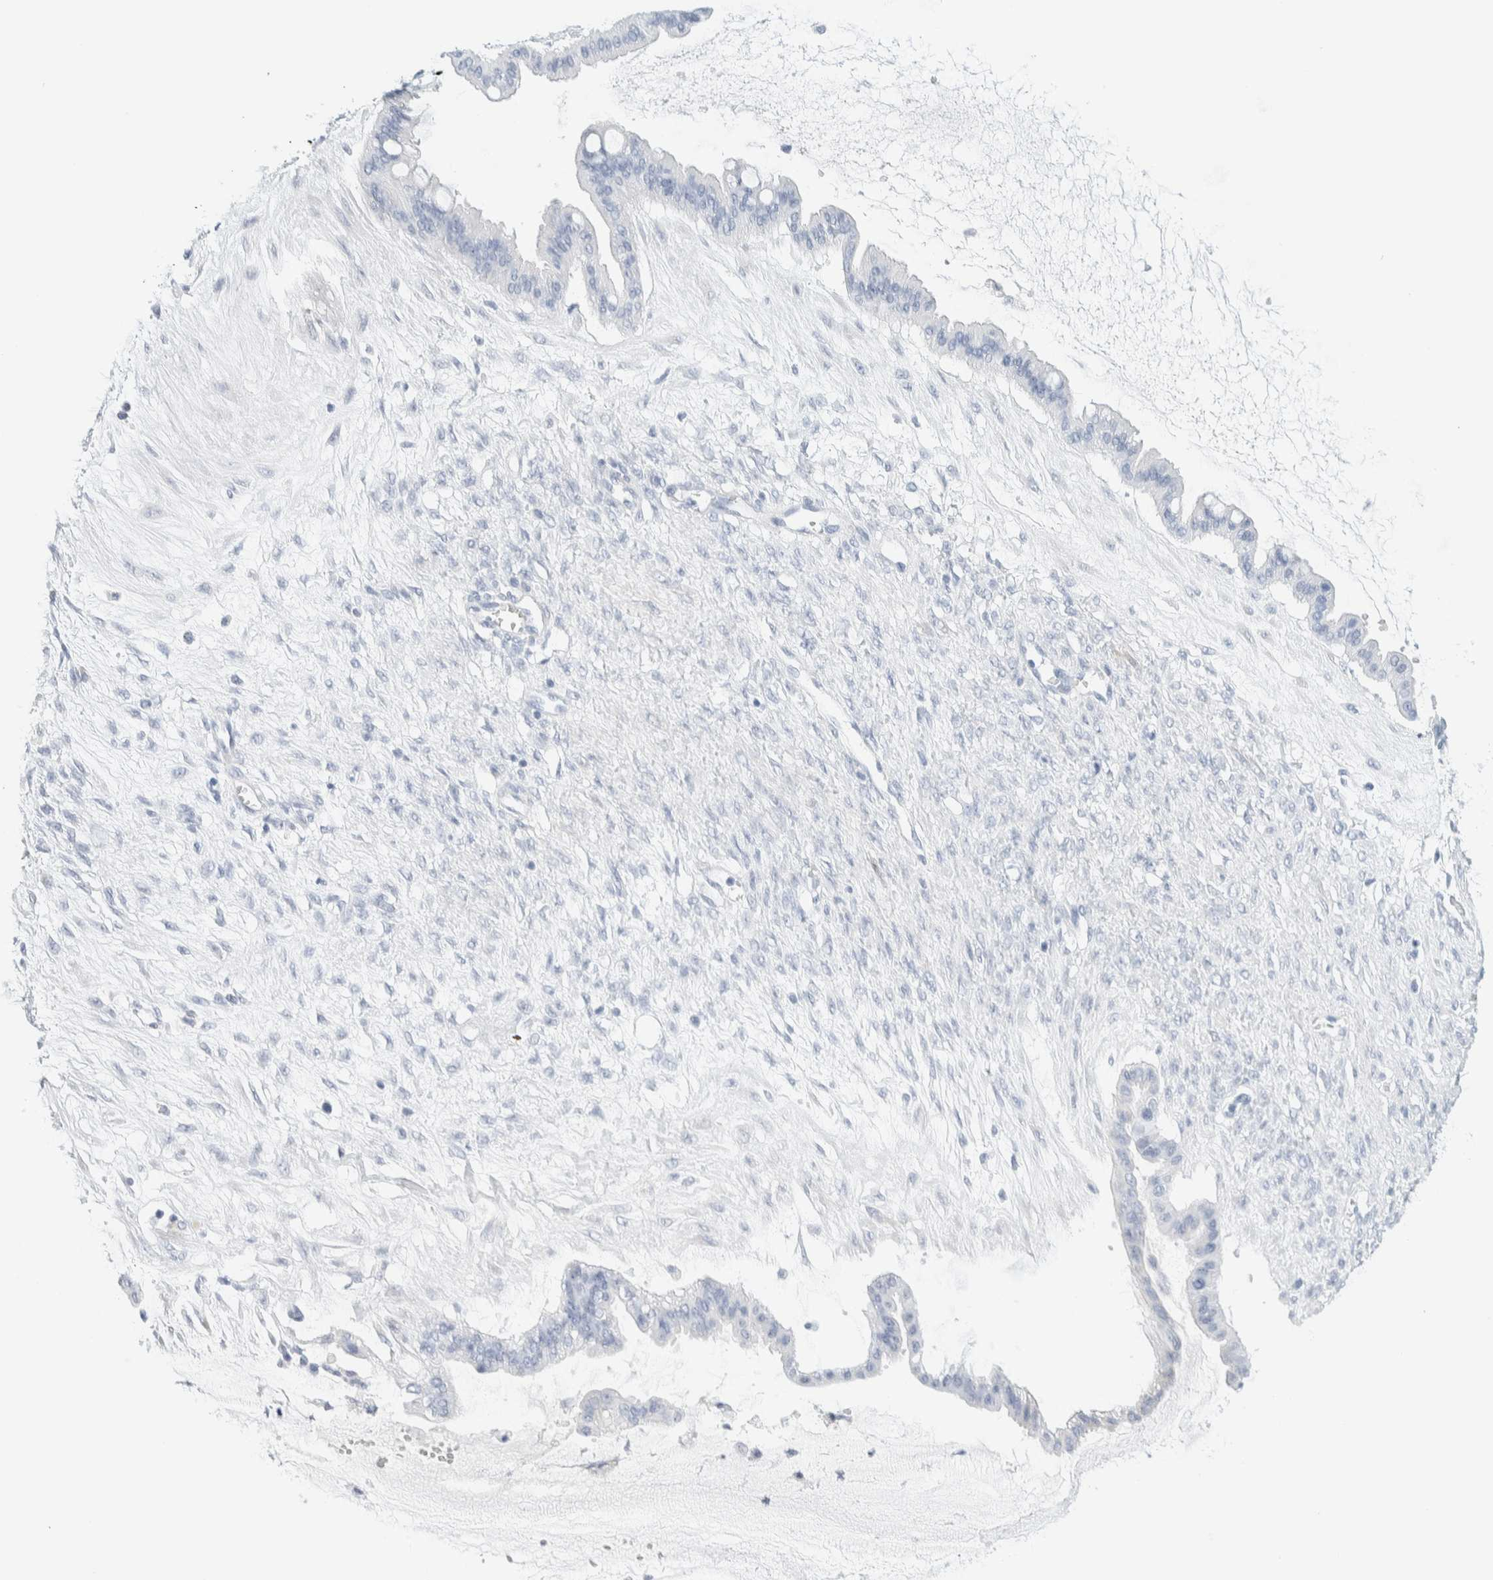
{"staining": {"intensity": "negative", "quantity": "none", "location": "none"}, "tissue": "ovarian cancer", "cell_type": "Tumor cells", "image_type": "cancer", "snomed": [{"axis": "morphology", "description": "Cystadenocarcinoma, mucinous, NOS"}, {"axis": "topography", "description": "Ovary"}], "caption": "Ovarian cancer stained for a protein using IHC exhibits no staining tumor cells.", "gene": "ATCAY", "patient": {"sex": "female", "age": 73}}